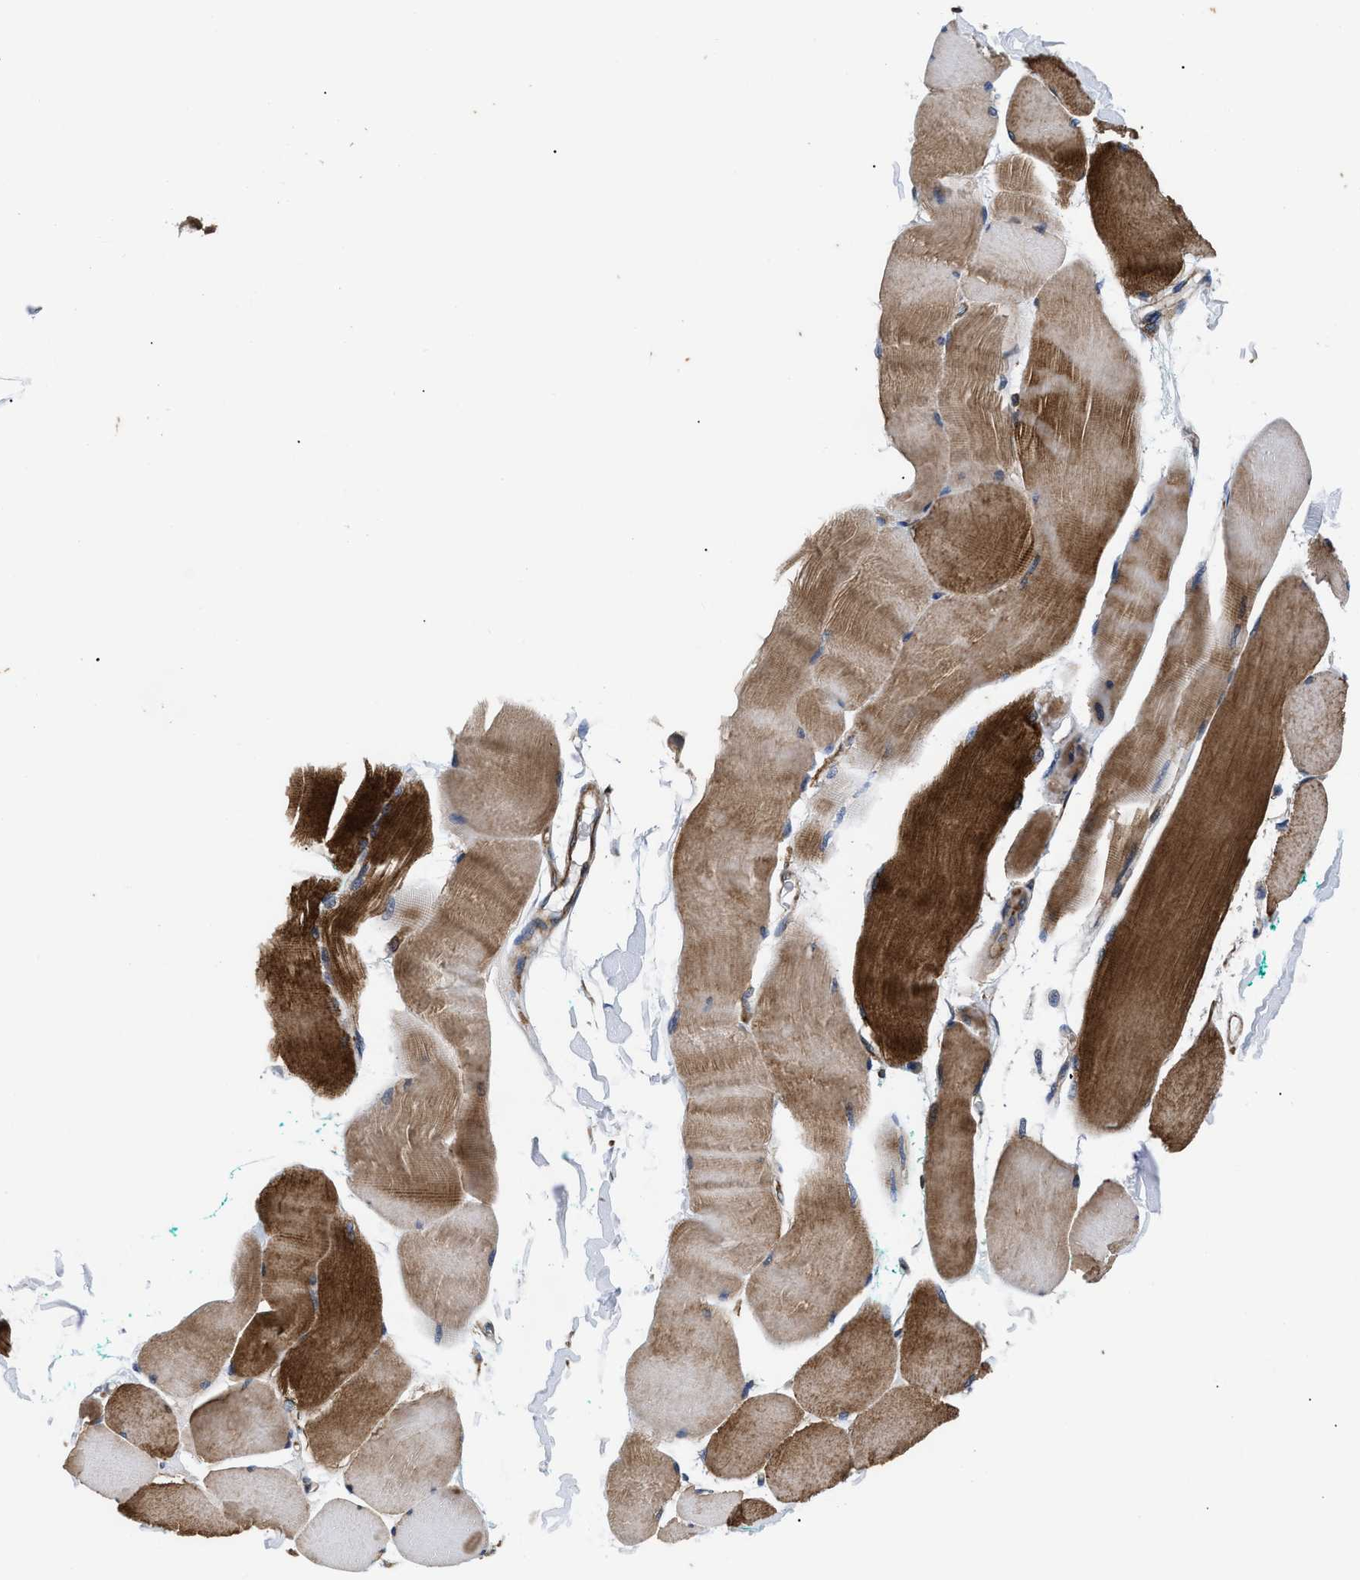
{"staining": {"intensity": "strong", "quantity": ">75%", "location": "cytoplasmic/membranous"}, "tissue": "skeletal muscle", "cell_type": "Myocytes", "image_type": "normal", "snomed": [{"axis": "morphology", "description": "Normal tissue, NOS"}, {"axis": "morphology", "description": "Squamous cell carcinoma, NOS"}, {"axis": "topography", "description": "Skeletal muscle"}], "caption": "Benign skeletal muscle shows strong cytoplasmic/membranous positivity in approximately >75% of myocytes, visualized by immunohistochemistry. (IHC, brightfield microscopy, high magnification).", "gene": "SPAST", "patient": {"sex": "male", "age": 51}}